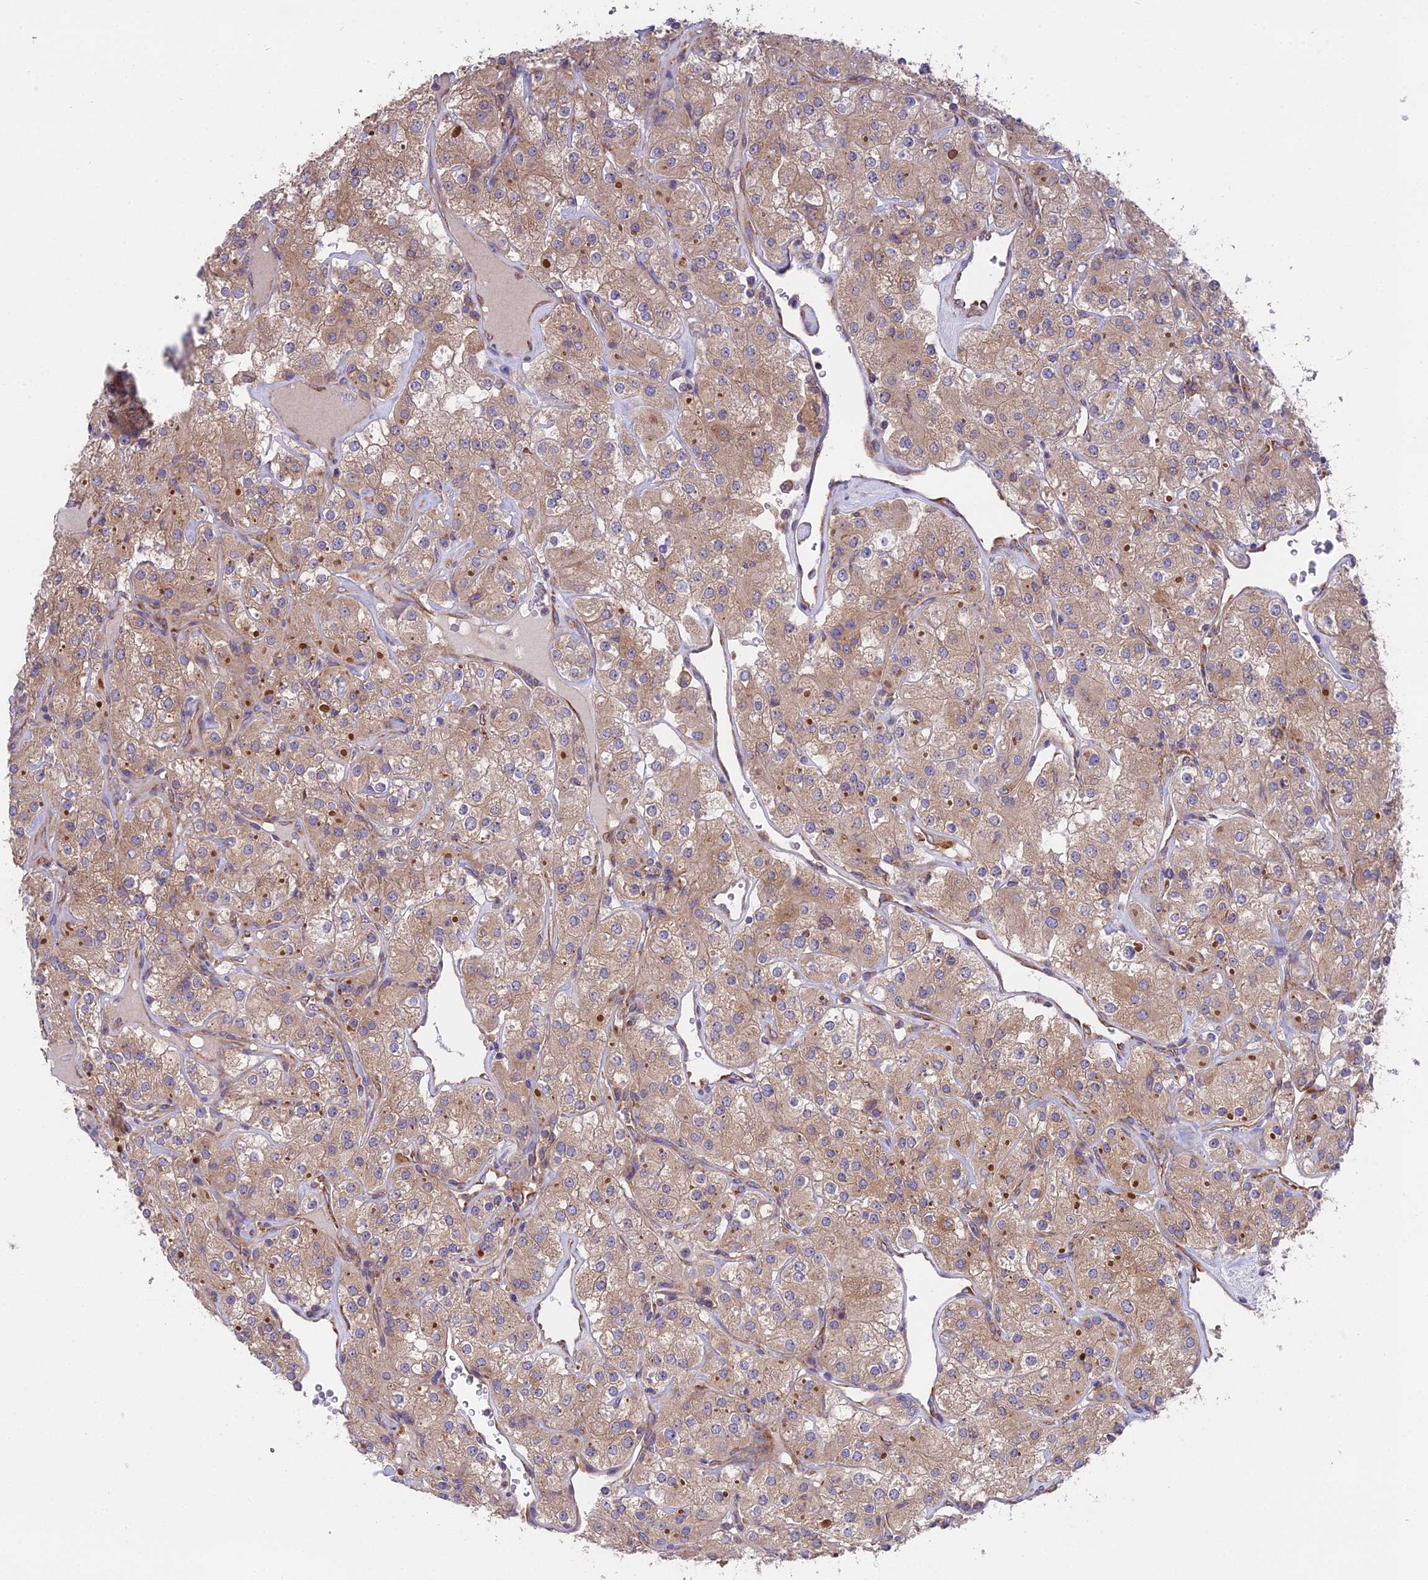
{"staining": {"intensity": "moderate", "quantity": ">75%", "location": "cytoplasmic/membranous"}, "tissue": "renal cancer", "cell_type": "Tumor cells", "image_type": "cancer", "snomed": [{"axis": "morphology", "description": "Adenocarcinoma, NOS"}, {"axis": "topography", "description": "Kidney"}], "caption": "Immunohistochemistry of renal cancer (adenocarcinoma) exhibits medium levels of moderate cytoplasmic/membranous expression in approximately >75% of tumor cells.", "gene": "BLOC1S4", "patient": {"sex": "male", "age": 77}}